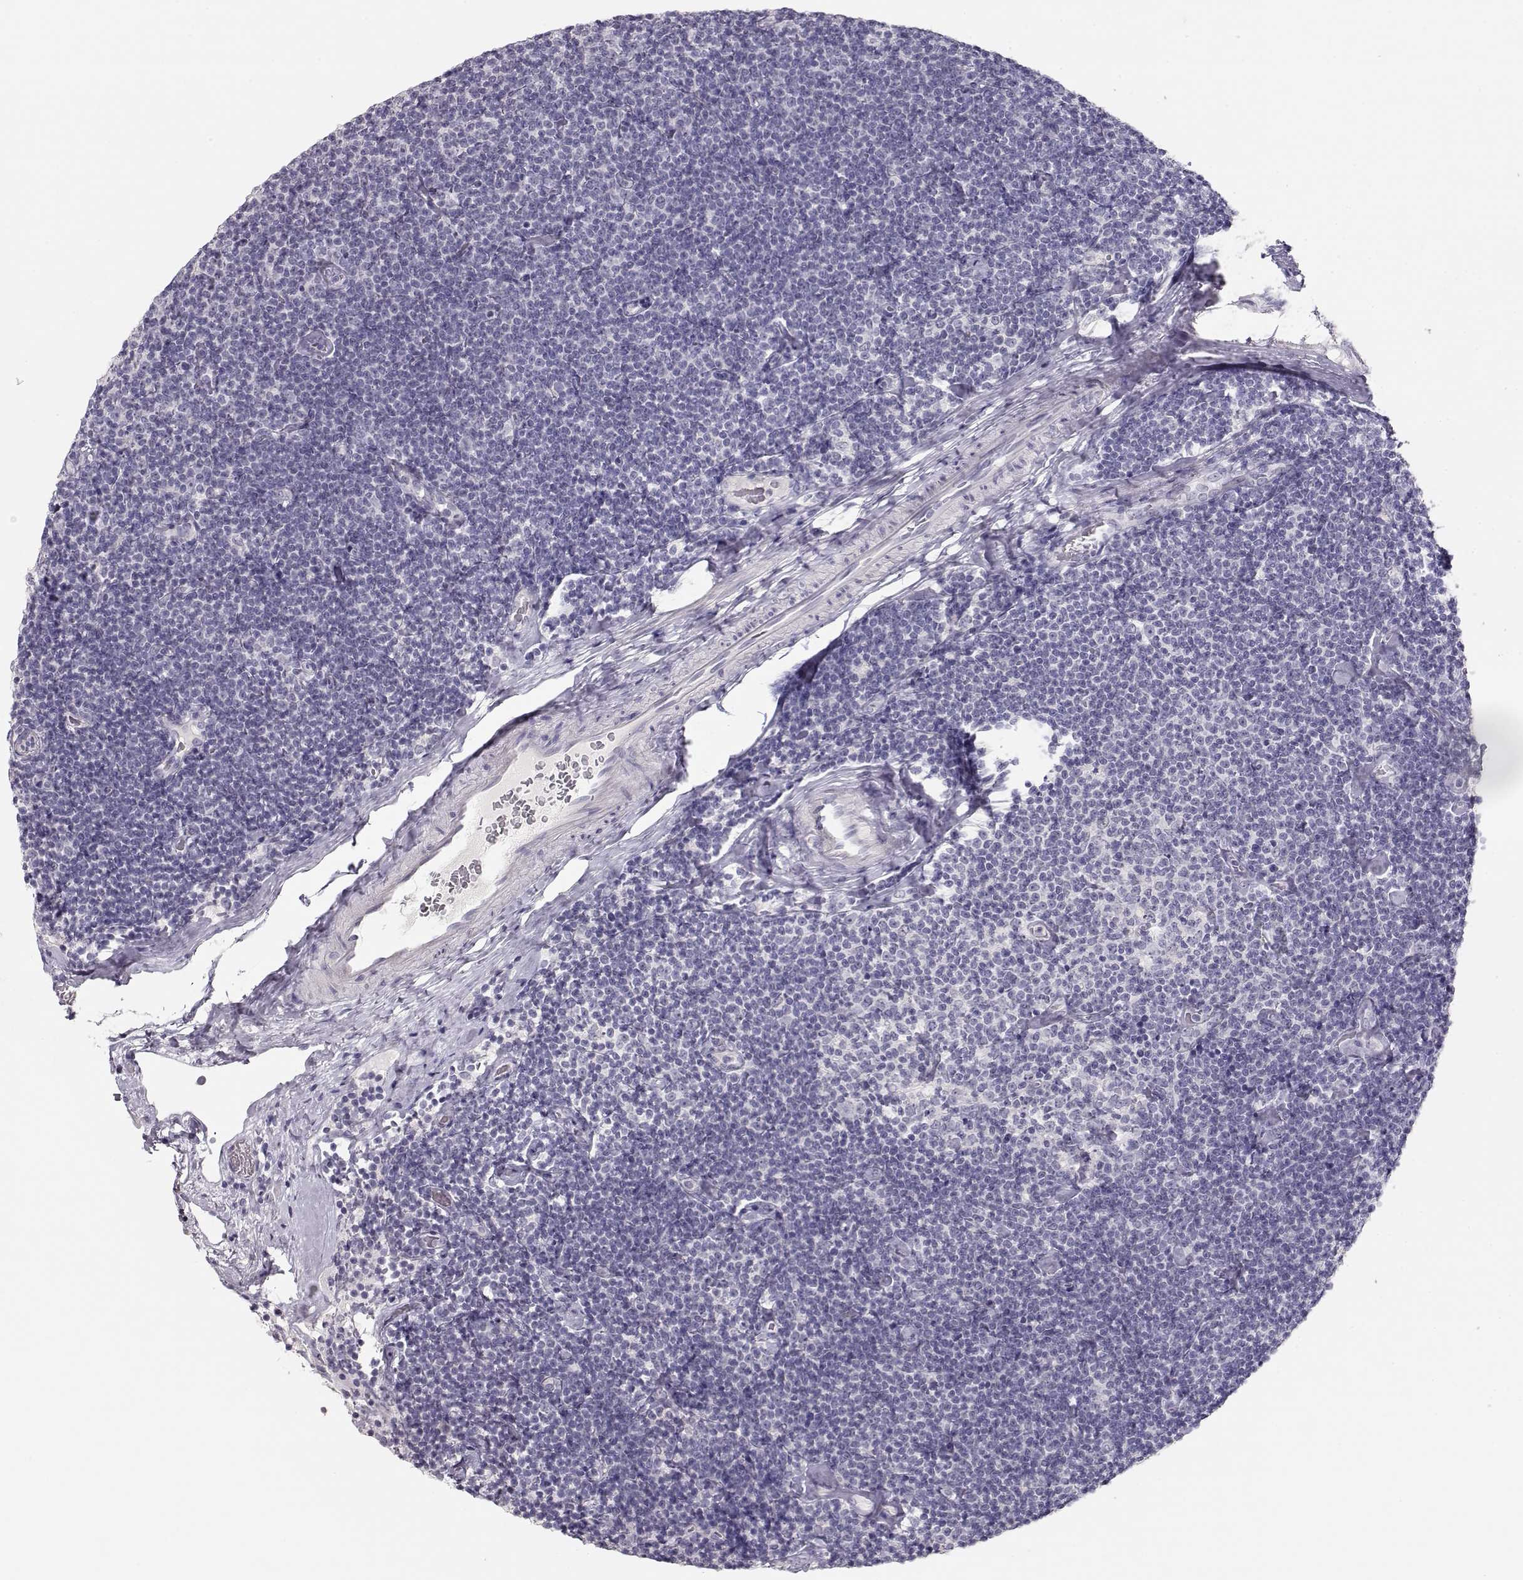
{"staining": {"intensity": "negative", "quantity": "none", "location": "none"}, "tissue": "lymphoma", "cell_type": "Tumor cells", "image_type": "cancer", "snomed": [{"axis": "morphology", "description": "Malignant lymphoma, non-Hodgkin's type, Low grade"}, {"axis": "topography", "description": "Lymph node"}], "caption": "Immunohistochemistry (IHC) photomicrograph of neoplastic tissue: human malignant lymphoma, non-Hodgkin's type (low-grade) stained with DAB (3,3'-diaminobenzidine) exhibits no significant protein expression in tumor cells.", "gene": "TKTL1", "patient": {"sex": "male", "age": 81}}